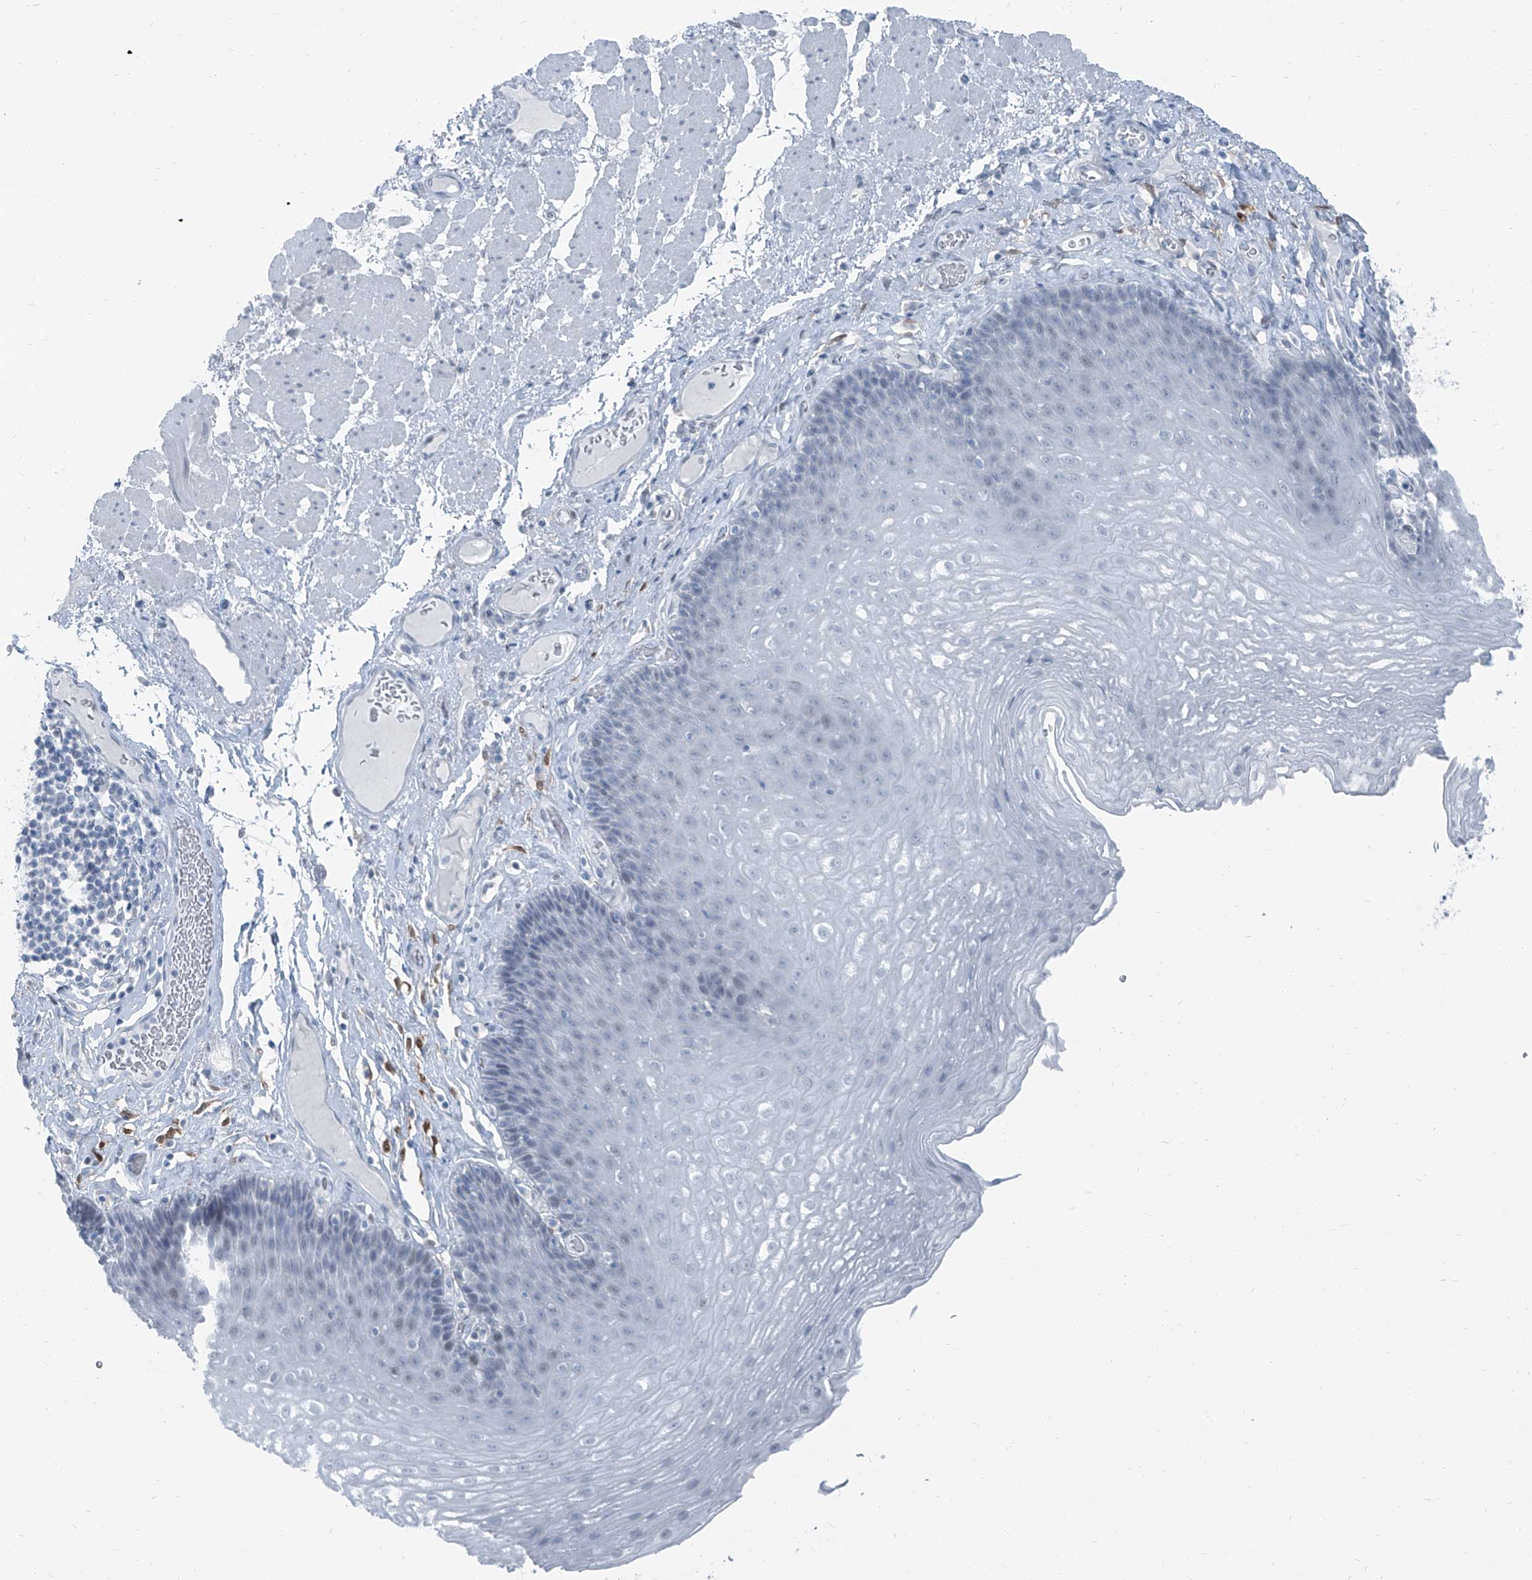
{"staining": {"intensity": "negative", "quantity": "none", "location": "none"}, "tissue": "esophagus", "cell_type": "Squamous epithelial cells", "image_type": "normal", "snomed": [{"axis": "morphology", "description": "Normal tissue, NOS"}, {"axis": "topography", "description": "Esophagus"}], "caption": "Squamous epithelial cells are negative for brown protein staining in normal esophagus. (Stains: DAB immunohistochemistry (IHC) with hematoxylin counter stain, Microscopy: brightfield microscopy at high magnification).", "gene": "RGN", "patient": {"sex": "female", "age": 66}}